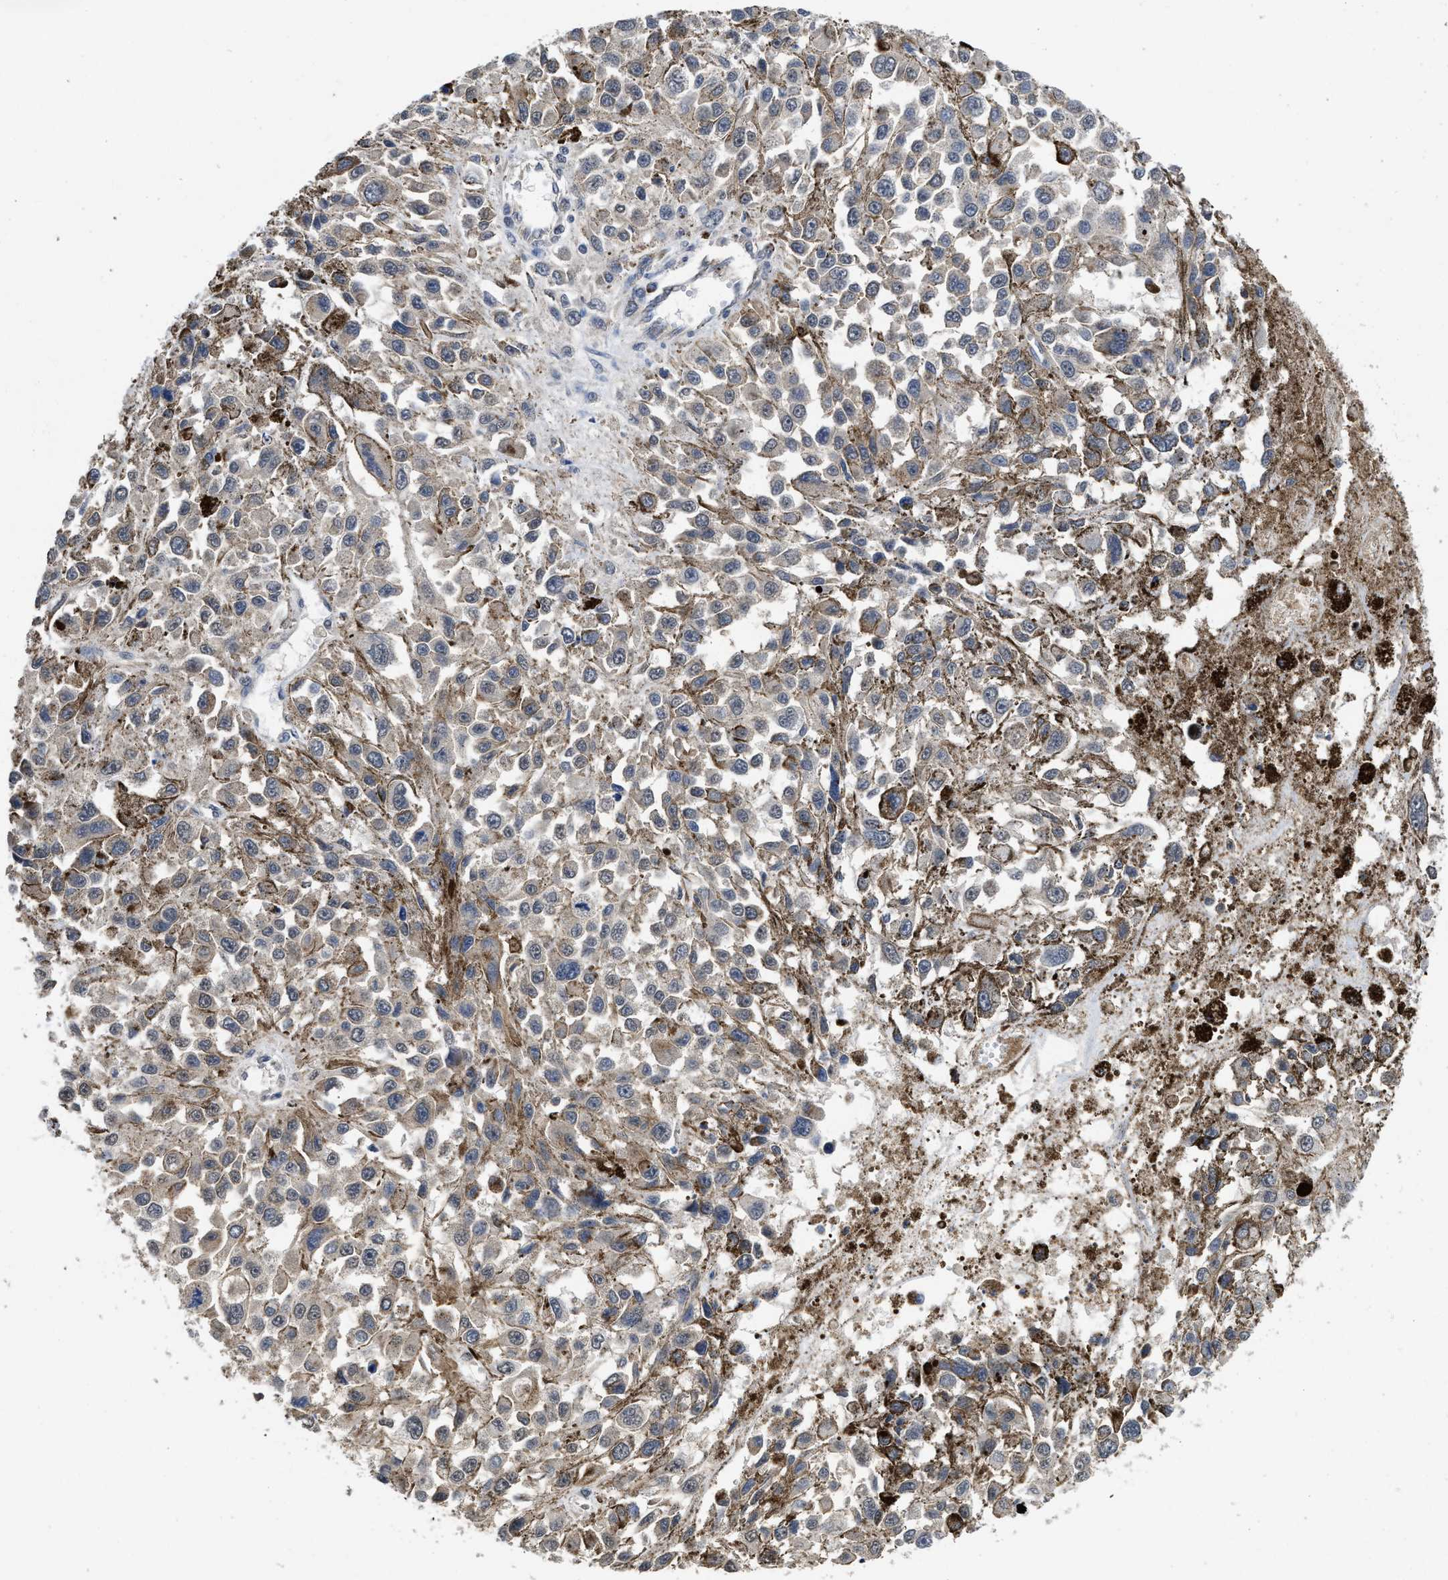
{"staining": {"intensity": "negative", "quantity": "none", "location": "none"}, "tissue": "melanoma", "cell_type": "Tumor cells", "image_type": "cancer", "snomed": [{"axis": "morphology", "description": "Malignant melanoma, Metastatic site"}, {"axis": "topography", "description": "Lymph node"}], "caption": "IHC of human melanoma exhibits no staining in tumor cells.", "gene": "PKD2", "patient": {"sex": "male", "age": 59}}